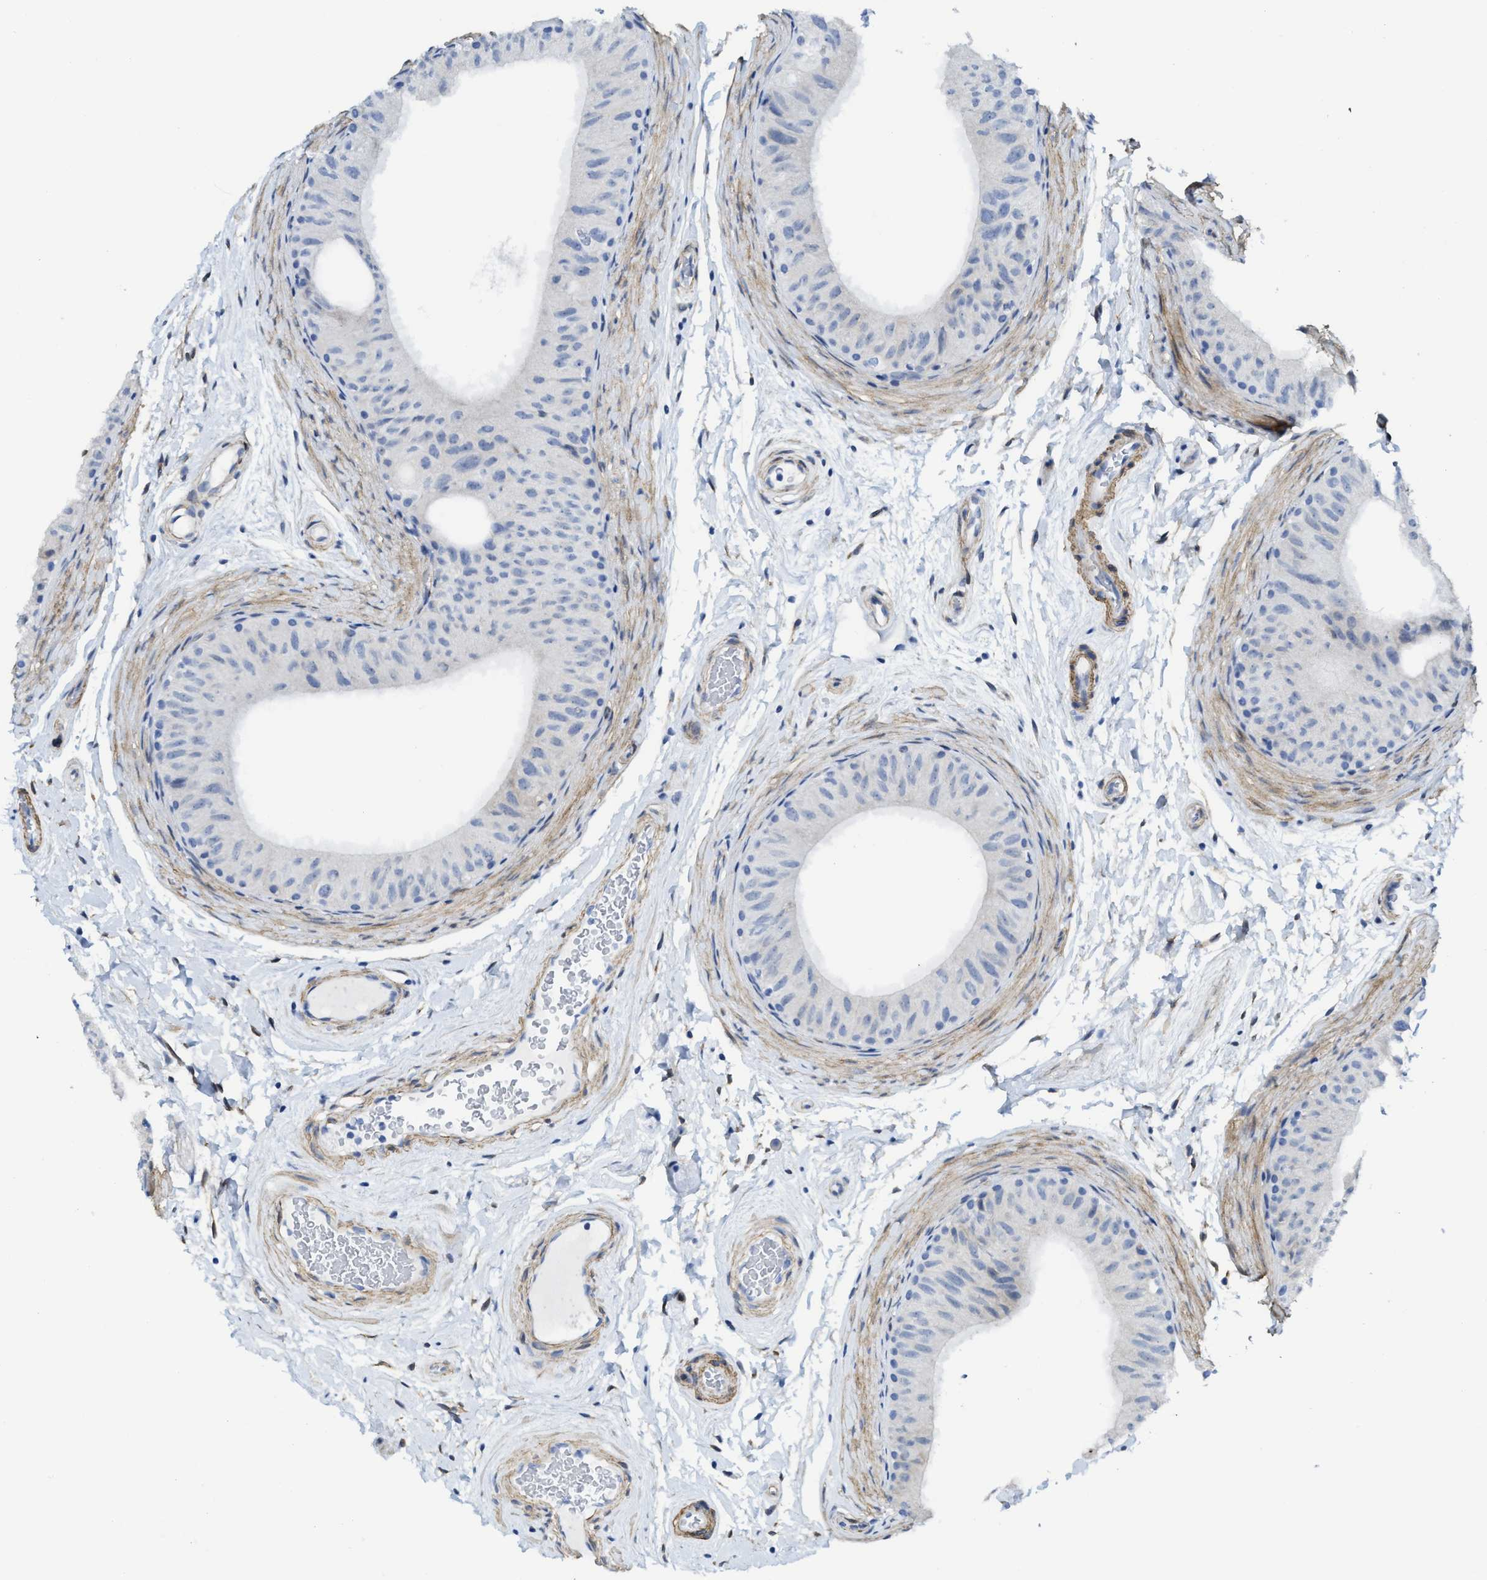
{"staining": {"intensity": "negative", "quantity": "none", "location": "none"}, "tissue": "epididymis", "cell_type": "Glandular cells", "image_type": "normal", "snomed": [{"axis": "morphology", "description": "Normal tissue, NOS"}, {"axis": "topography", "description": "Epididymis"}], "caption": "Immunohistochemistry of normal human epididymis exhibits no expression in glandular cells.", "gene": "TUB", "patient": {"sex": "male", "age": 34}}